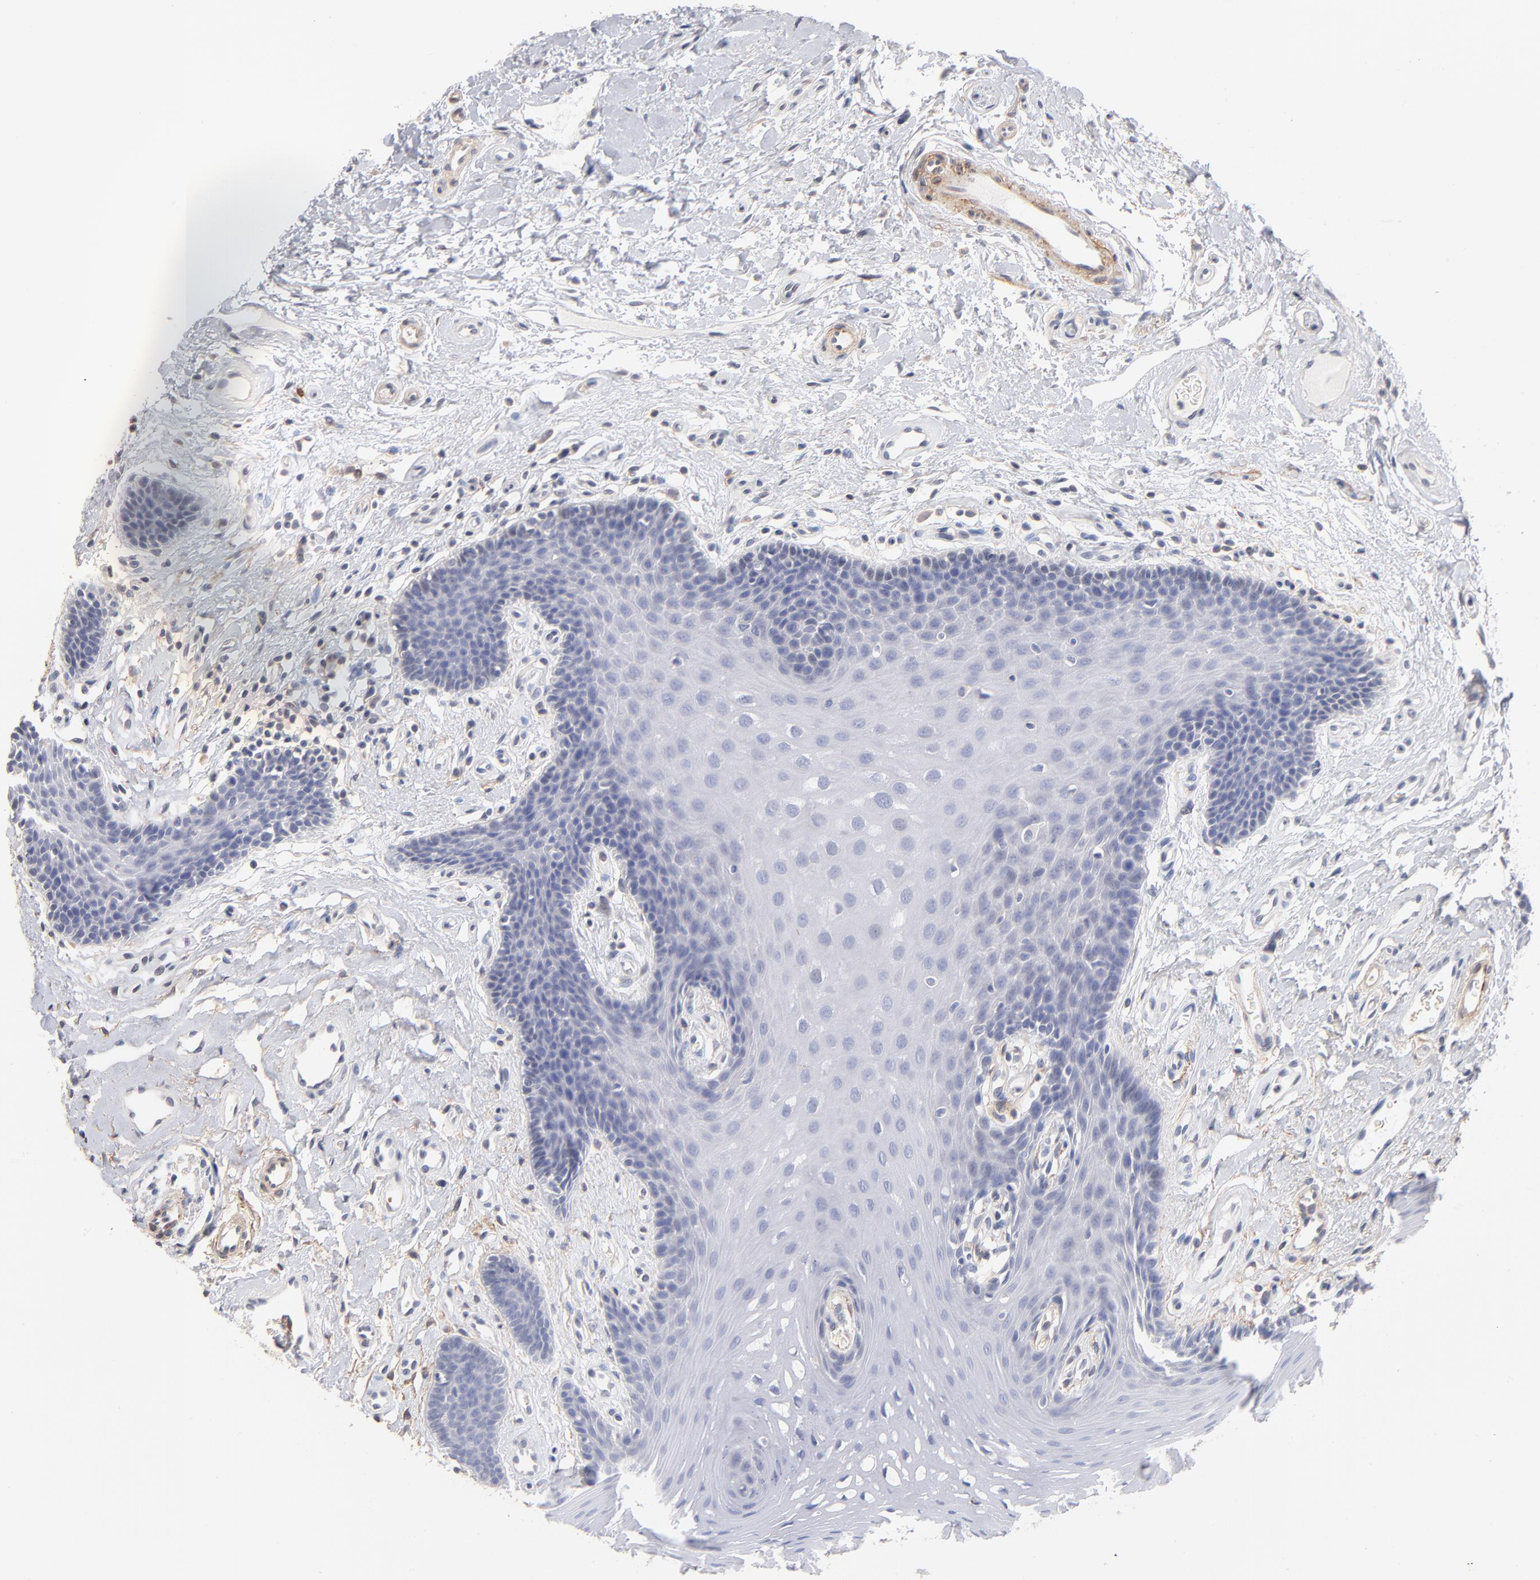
{"staining": {"intensity": "negative", "quantity": "none", "location": "none"}, "tissue": "oral mucosa", "cell_type": "Squamous epithelial cells", "image_type": "normal", "snomed": [{"axis": "morphology", "description": "Normal tissue, NOS"}, {"axis": "topography", "description": "Oral tissue"}], "caption": "The micrograph displays no staining of squamous epithelial cells in unremarkable oral mucosa. (DAB IHC, high magnification).", "gene": "ITGA8", "patient": {"sex": "male", "age": 62}}